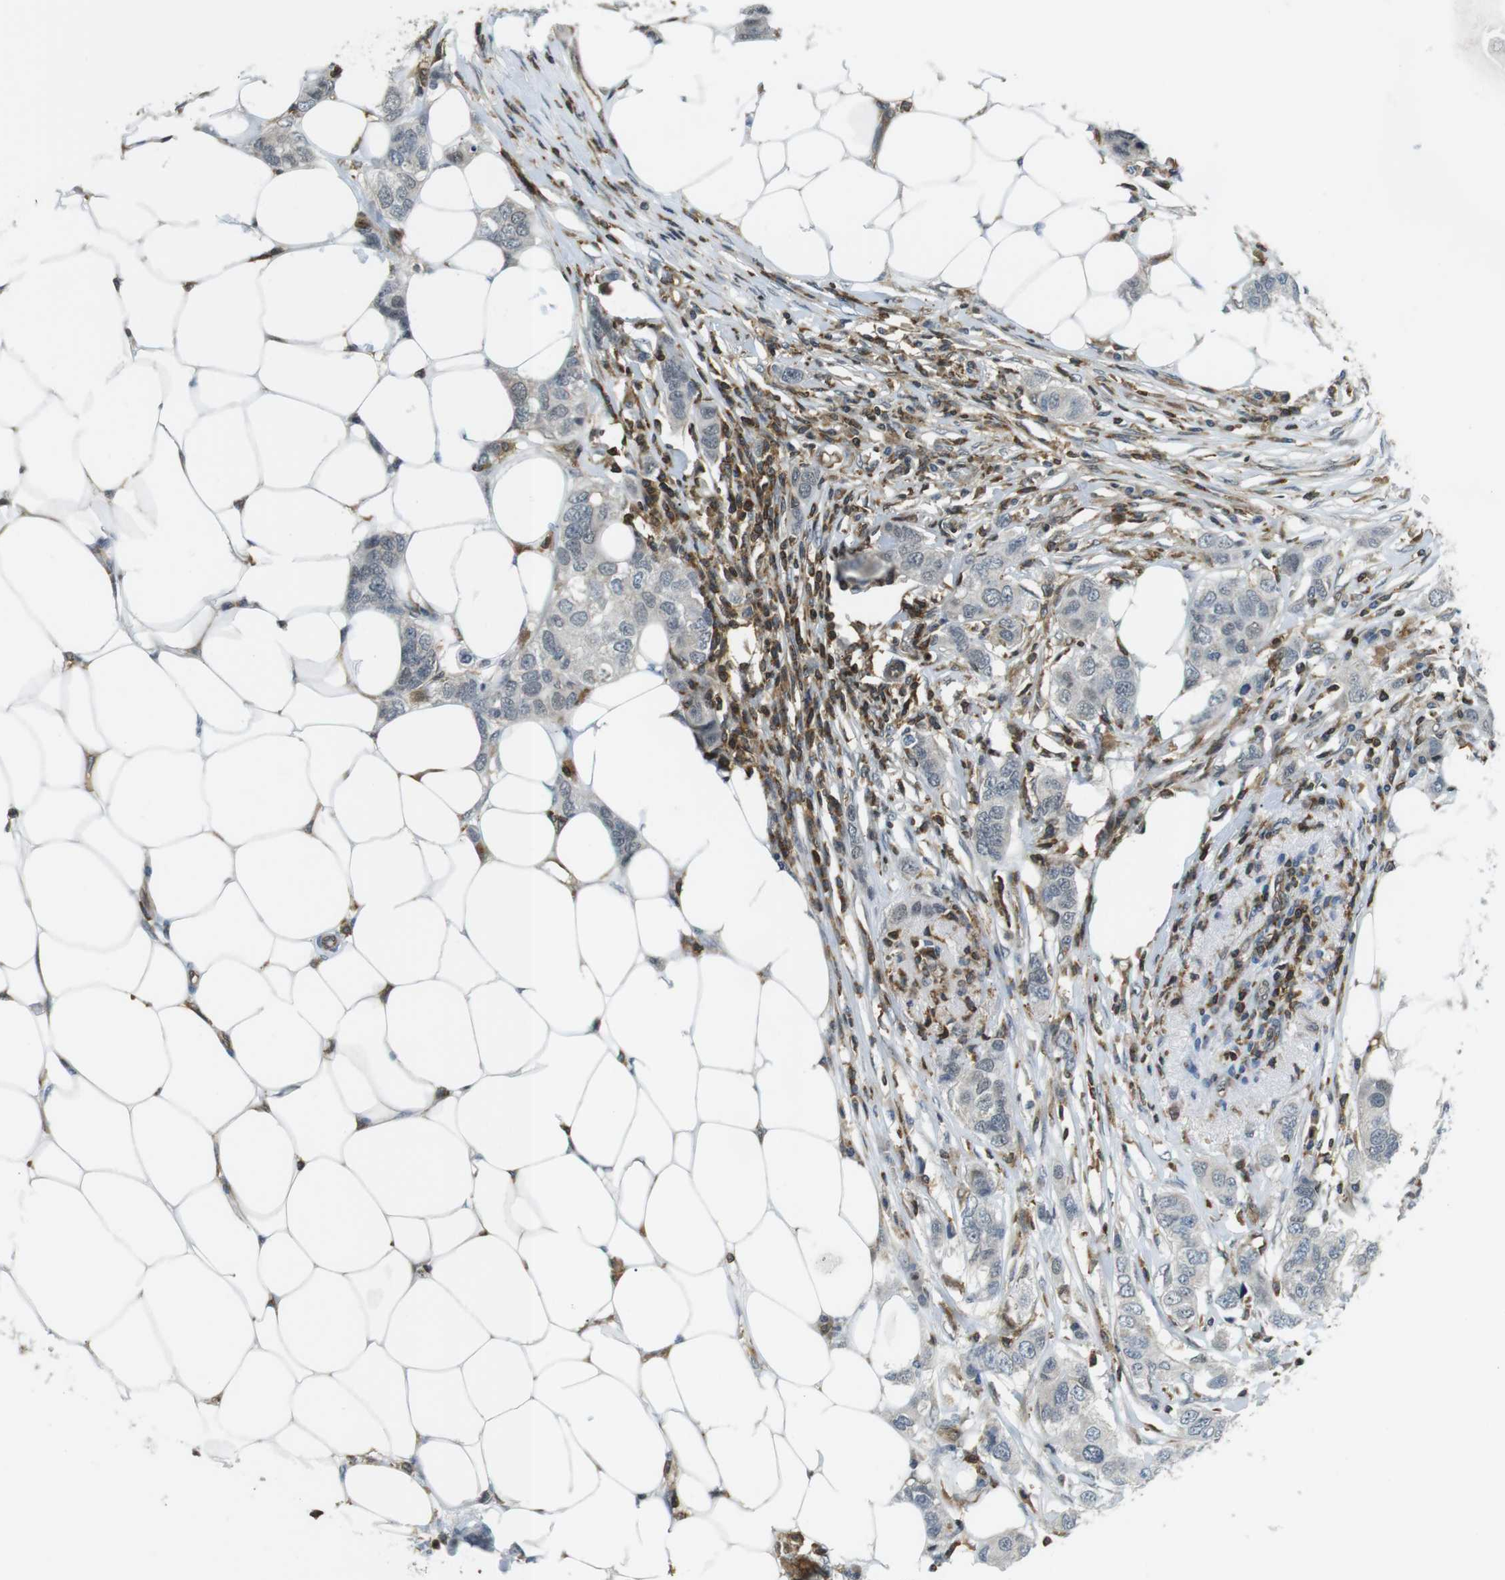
{"staining": {"intensity": "weak", "quantity": "<25%", "location": "nuclear"}, "tissue": "breast cancer", "cell_type": "Tumor cells", "image_type": "cancer", "snomed": [{"axis": "morphology", "description": "Duct carcinoma"}, {"axis": "topography", "description": "Breast"}], "caption": "Photomicrograph shows no protein expression in tumor cells of infiltrating ductal carcinoma (breast) tissue.", "gene": "STK10", "patient": {"sex": "female", "age": 50}}